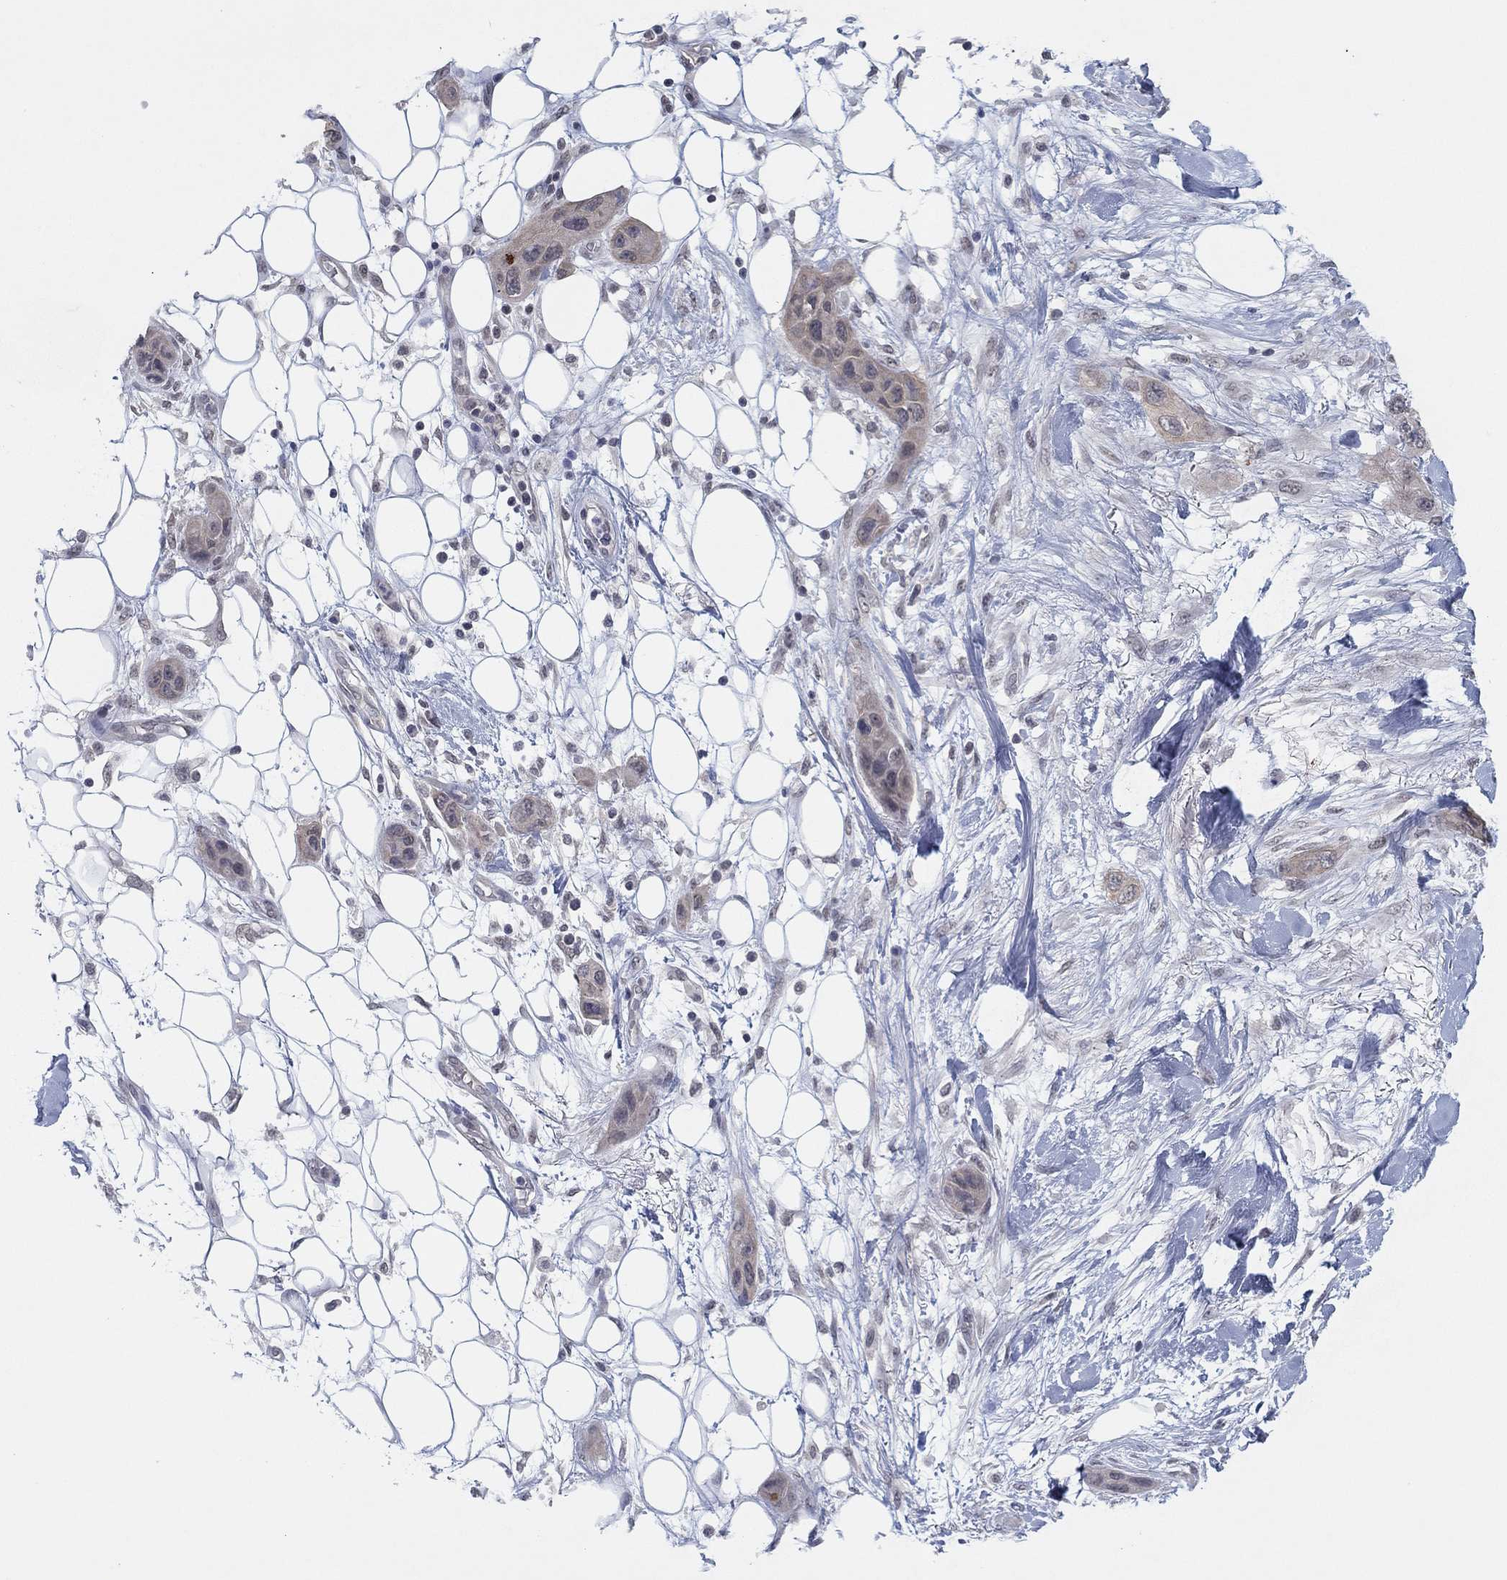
{"staining": {"intensity": "weak", "quantity": "<25%", "location": "cytoplasmic/membranous"}, "tissue": "skin cancer", "cell_type": "Tumor cells", "image_type": "cancer", "snomed": [{"axis": "morphology", "description": "Squamous cell carcinoma, NOS"}, {"axis": "topography", "description": "Skin"}], "caption": "Tumor cells are negative for protein expression in human skin cancer.", "gene": "SLC22A2", "patient": {"sex": "male", "age": 79}}